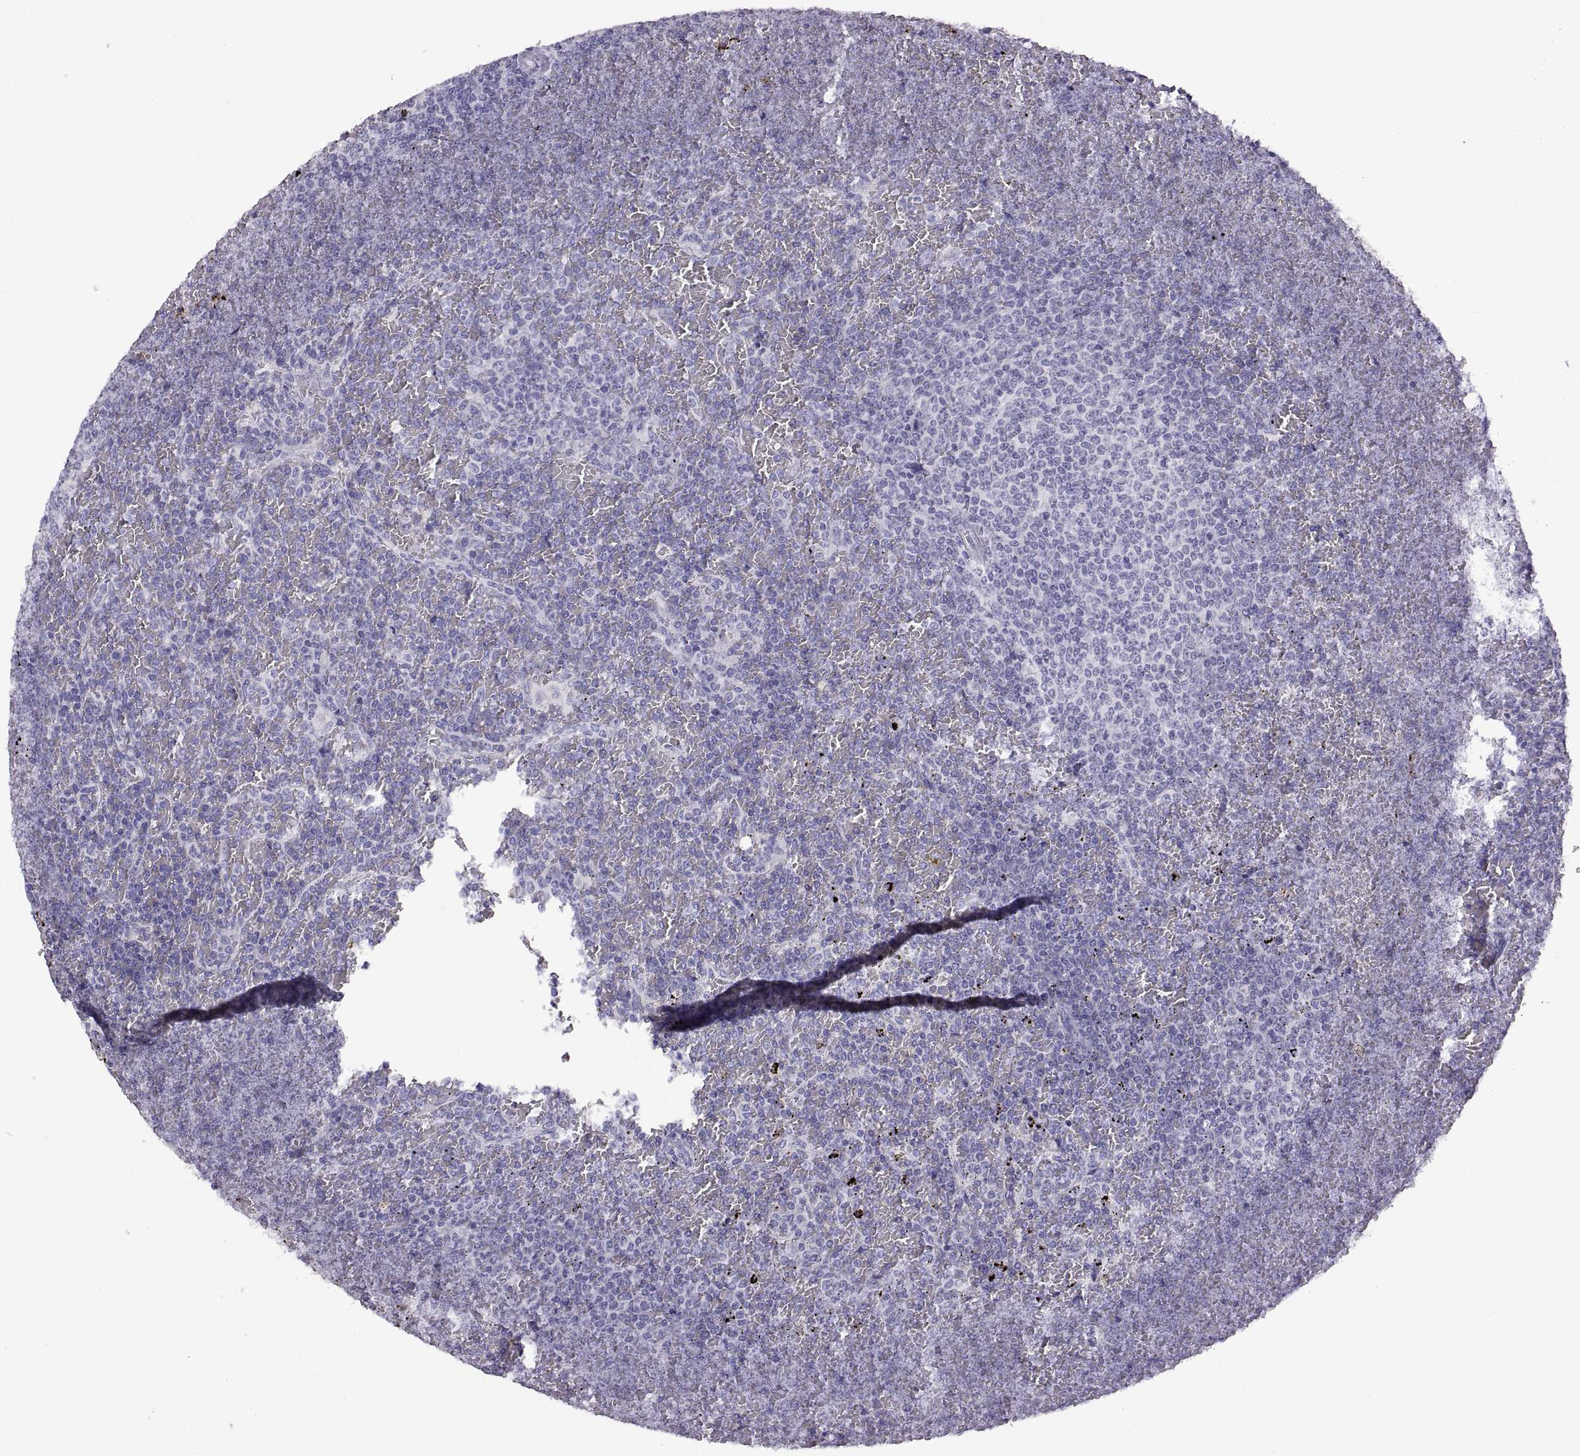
{"staining": {"intensity": "negative", "quantity": "none", "location": "none"}, "tissue": "lymphoma", "cell_type": "Tumor cells", "image_type": "cancer", "snomed": [{"axis": "morphology", "description": "Malignant lymphoma, non-Hodgkin's type, Low grade"}, {"axis": "topography", "description": "Spleen"}], "caption": "This is an immunohistochemistry photomicrograph of lymphoma. There is no staining in tumor cells.", "gene": "RDM1", "patient": {"sex": "female", "age": 77}}